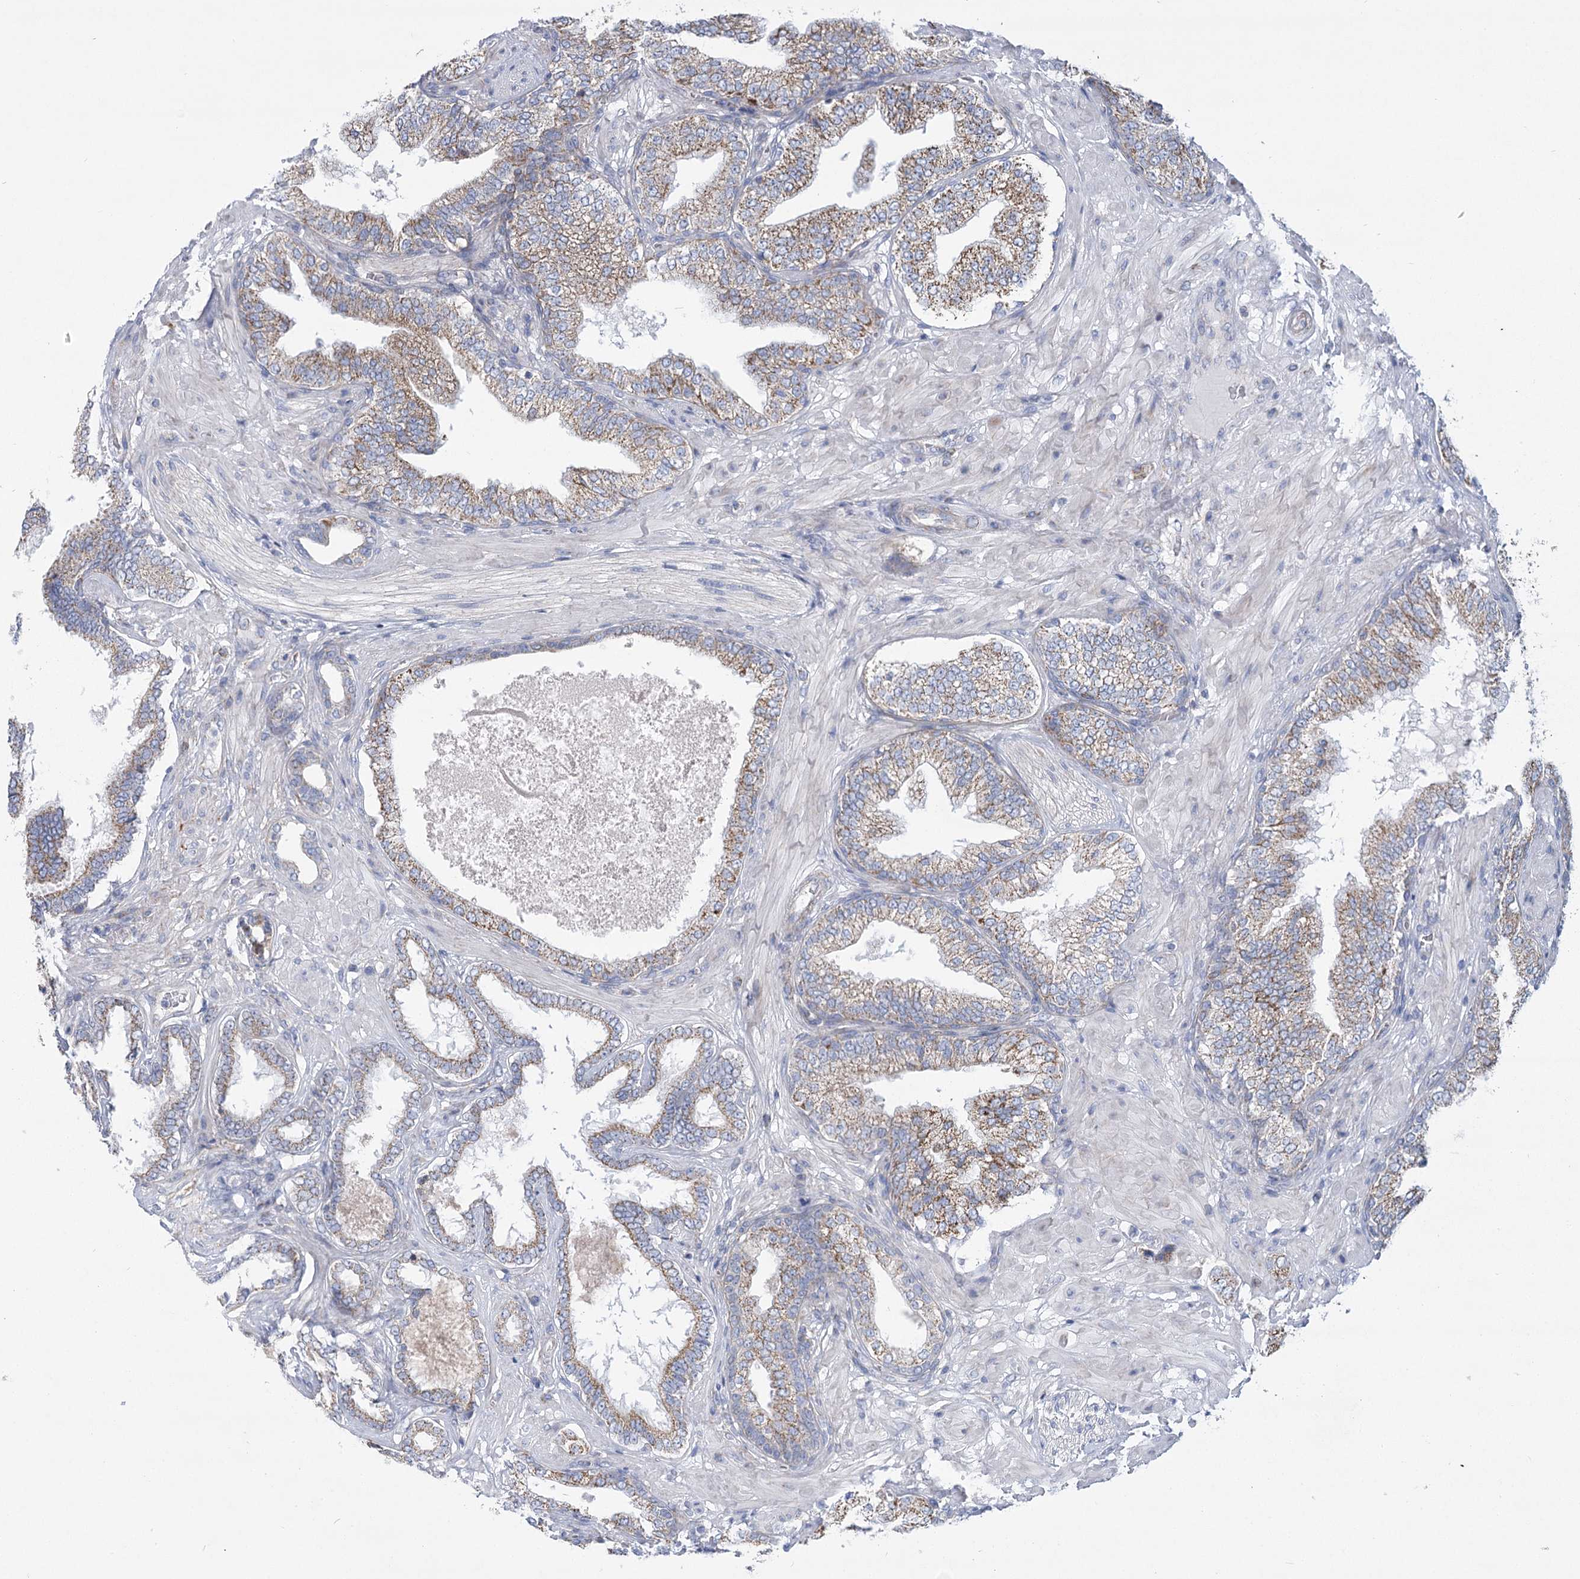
{"staining": {"intensity": "moderate", "quantity": ">75%", "location": "cytoplasmic/membranous"}, "tissue": "prostate cancer", "cell_type": "Tumor cells", "image_type": "cancer", "snomed": [{"axis": "morphology", "description": "Adenocarcinoma, High grade"}, {"axis": "topography", "description": "Prostate"}], "caption": "A medium amount of moderate cytoplasmic/membranous expression is seen in about >75% of tumor cells in prostate cancer (adenocarcinoma (high-grade)) tissue.", "gene": "SNX7", "patient": {"sex": "male", "age": 59}}